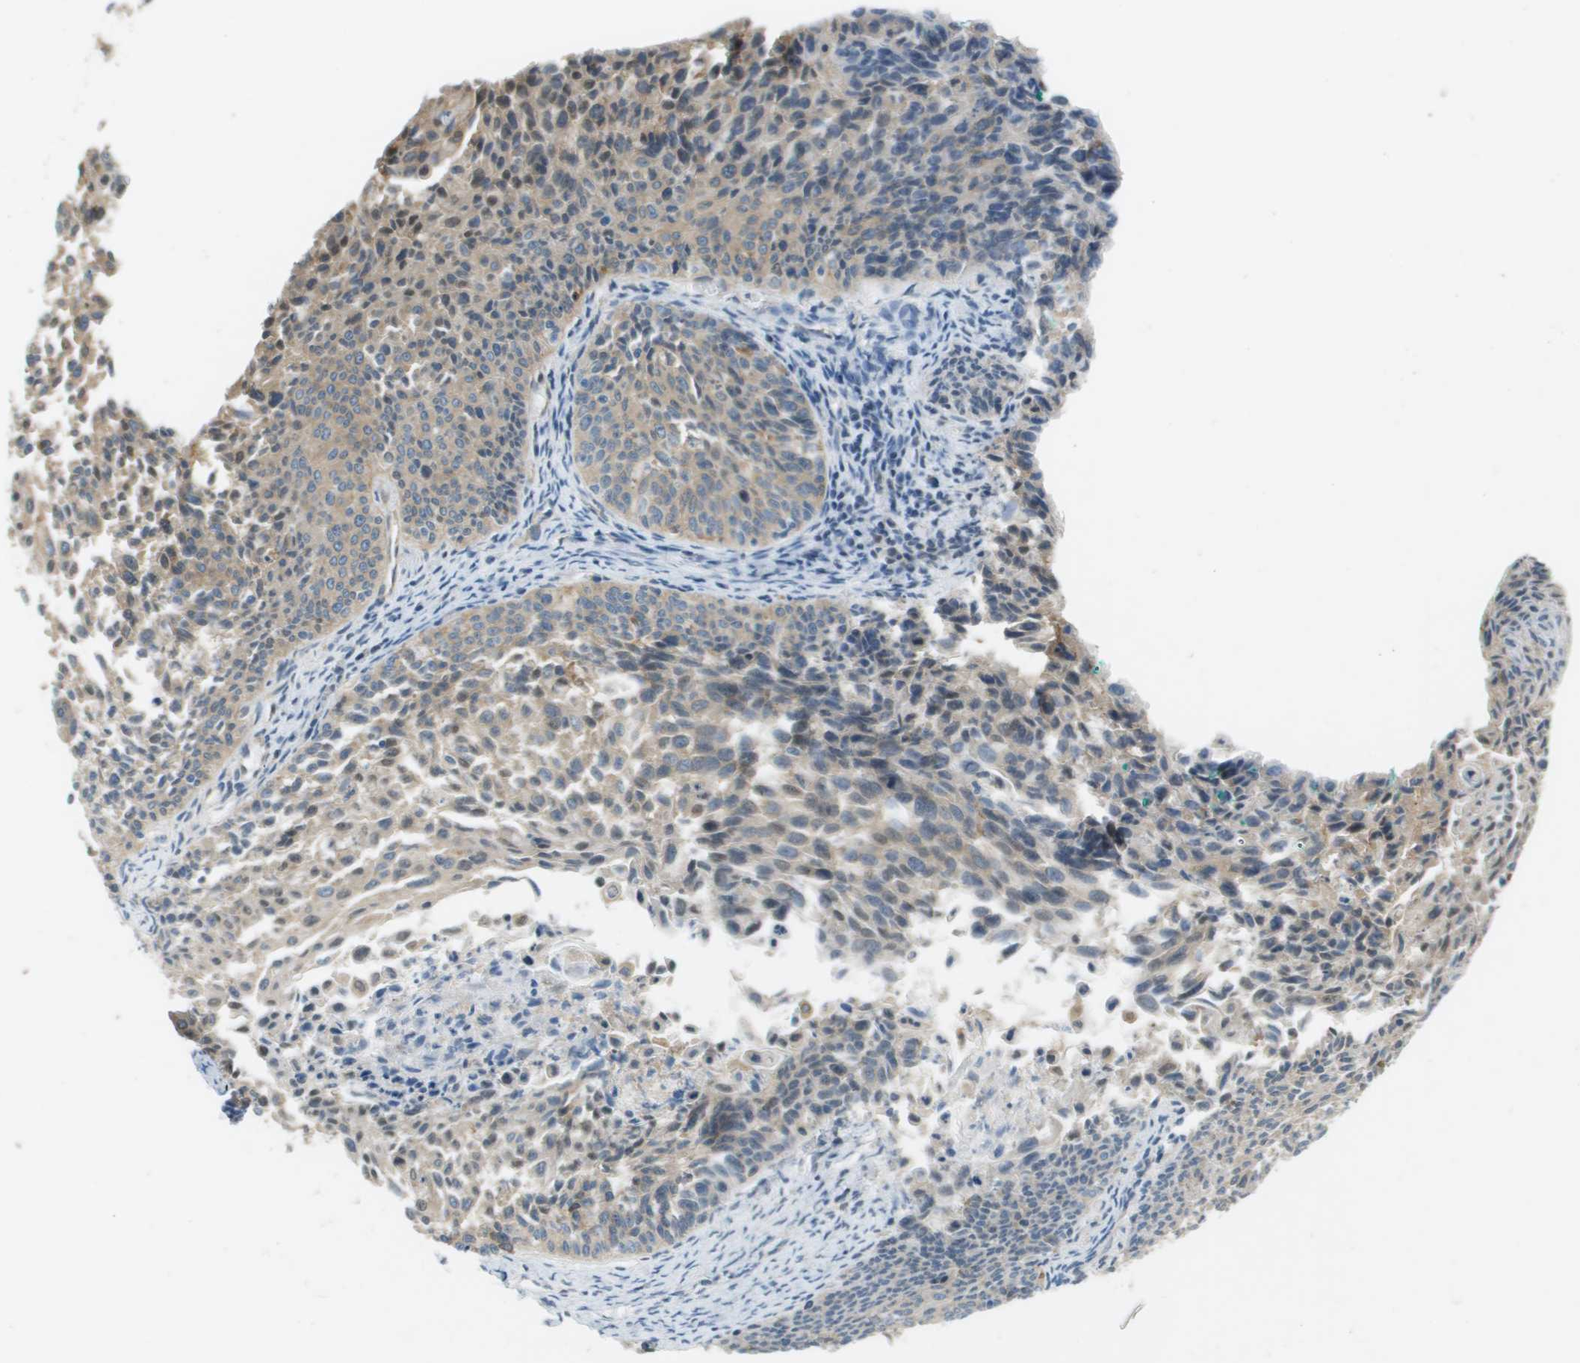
{"staining": {"intensity": "weak", "quantity": ">75%", "location": "cytoplasmic/membranous"}, "tissue": "cervical cancer", "cell_type": "Tumor cells", "image_type": "cancer", "snomed": [{"axis": "morphology", "description": "Squamous cell carcinoma, NOS"}, {"axis": "topography", "description": "Cervix"}], "caption": "An immunohistochemistry histopathology image of tumor tissue is shown. Protein staining in brown labels weak cytoplasmic/membranous positivity in cervical squamous cell carcinoma within tumor cells.", "gene": "CORO1B", "patient": {"sex": "female", "age": 55}}